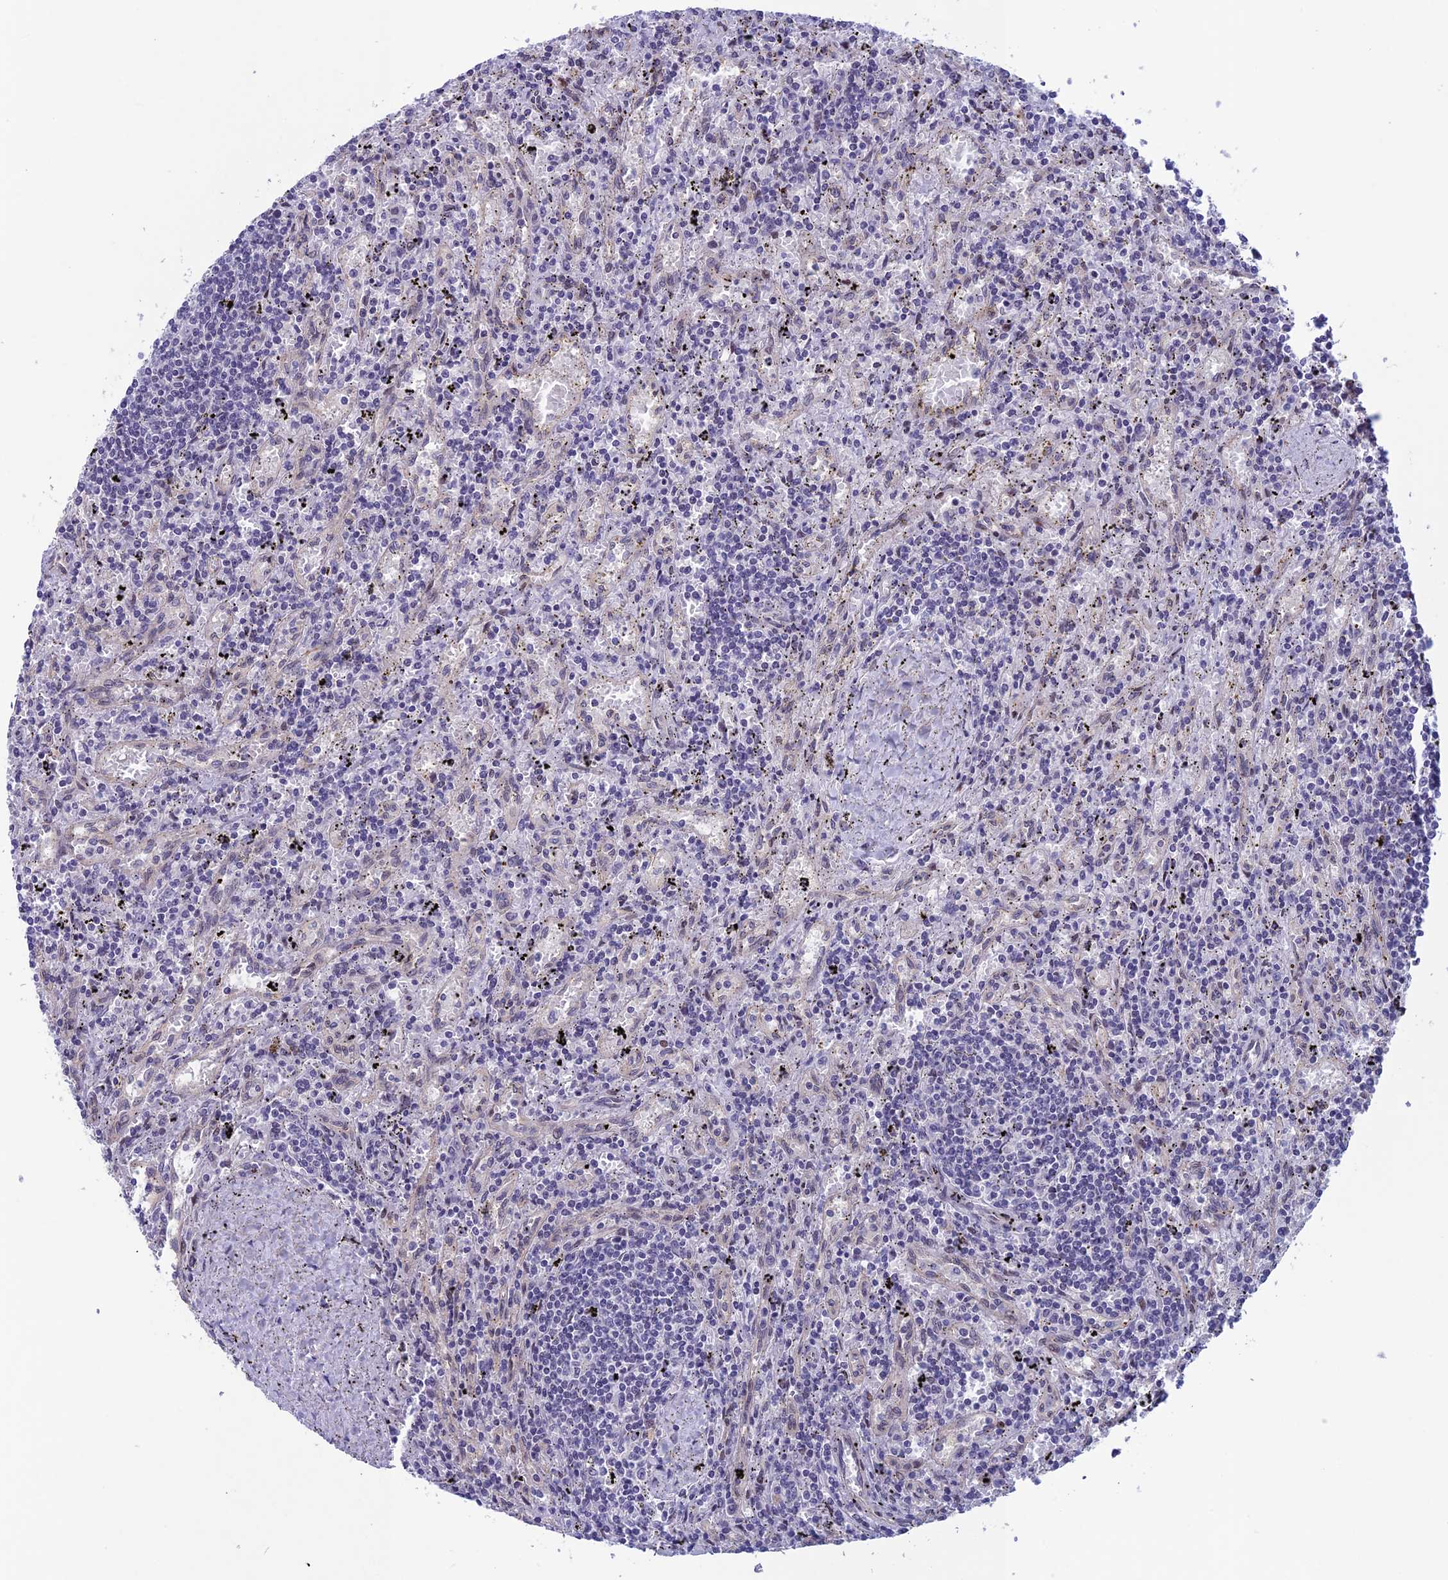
{"staining": {"intensity": "negative", "quantity": "none", "location": "none"}, "tissue": "lymphoma", "cell_type": "Tumor cells", "image_type": "cancer", "snomed": [{"axis": "morphology", "description": "Malignant lymphoma, non-Hodgkin's type, Low grade"}, {"axis": "topography", "description": "Spleen"}], "caption": "Tumor cells show no significant protein staining in low-grade malignant lymphoma, non-Hodgkin's type.", "gene": "FKBPL", "patient": {"sex": "male", "age": 76}}